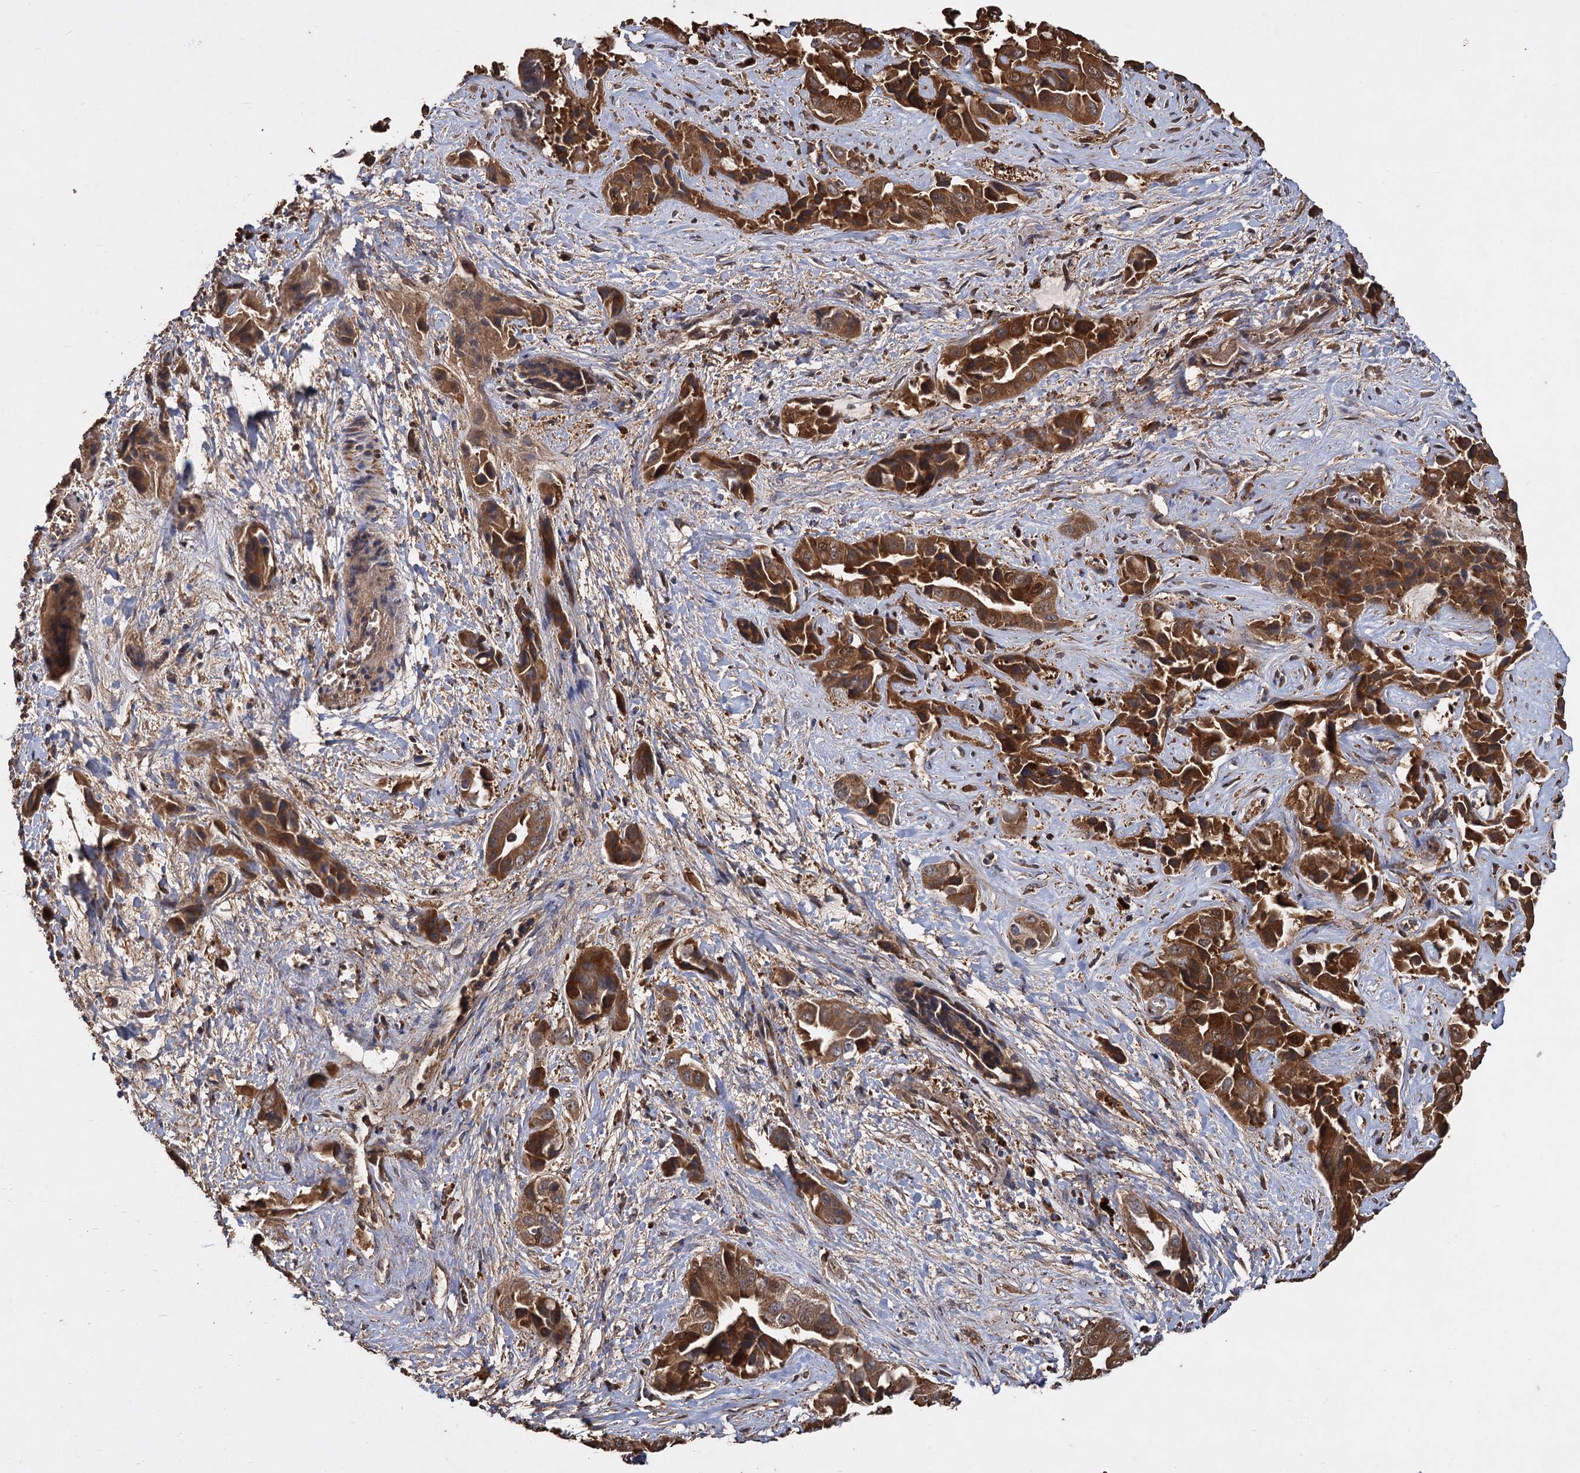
{"staining": {"intensity": "strong", "quantity": ">75%", "location": "cytoplasmic/membranous"}, "tissue": "liver cancer", "cell_type": "Tumor cells", "image_type": "cancer", "snomed": [{"axis": "morphology", "description": "Cholangiocarcinoma"}, {"axis": "topography", "description": "Liver"}], "caption": "Tumor cells demonstrate high levels of strong cytoplasmic/membranous expression in approximately >75% of cells in liver cancer (cholangiocarcinoma). (Stains: DAB (3,3'-diaminobenzidine) in brown, nuclei in blue, Microscopy: brightfield microscopy at high magnification).", "gene": "GCLC", "patient": {"sex": "female", "age": 52}}